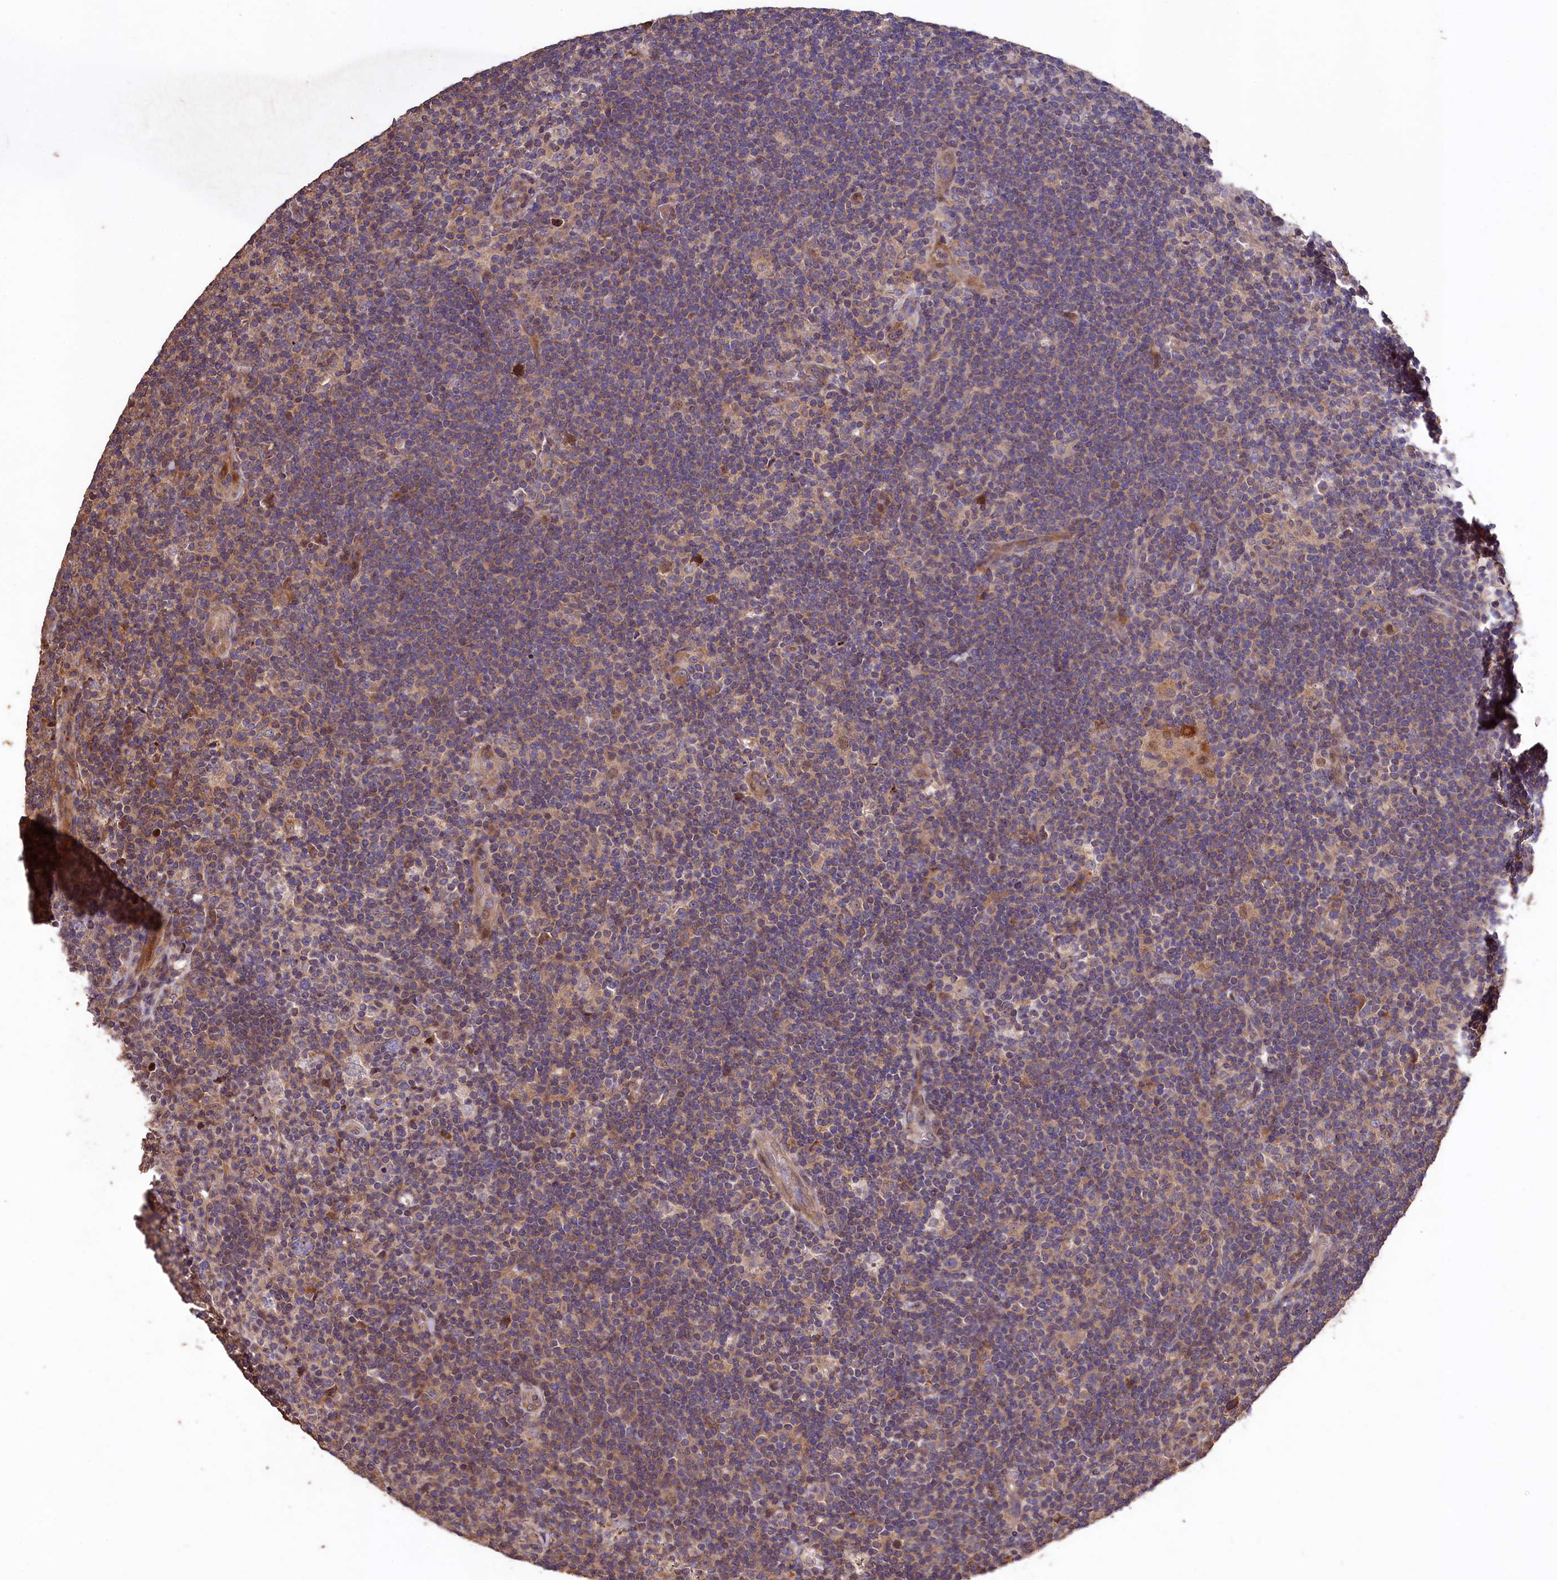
{"staining": {"intensity": "weak", "quantity": "25%-75%", "location": "cytoplasmic/membranous"}, "tissue": "lymphoma", "cell_type": "Tumor cells", "image_type": "cancer", "snomed": [{"axis": "morphology", "description": "Hodgkin's disease, NOS"}, {"axis": "topography", "description": "Lymph node"}], "caption": "Immunohistochemistry (IHC) staining of Hodgkin's disease, which displays low levels of weak cytoplasmic/membranous positivity in approximately 25%-75% of tumor cells indicating weak cytoplasmic/membranous protein expression. The staining was performed using DAB (3,3'-diaminobenzidine) (brown) for protein detection and nuclei were counterstained in hematoxylin (blue).", "gene": "TMEM98", "patient": {"sex": "female", "age": 57}}